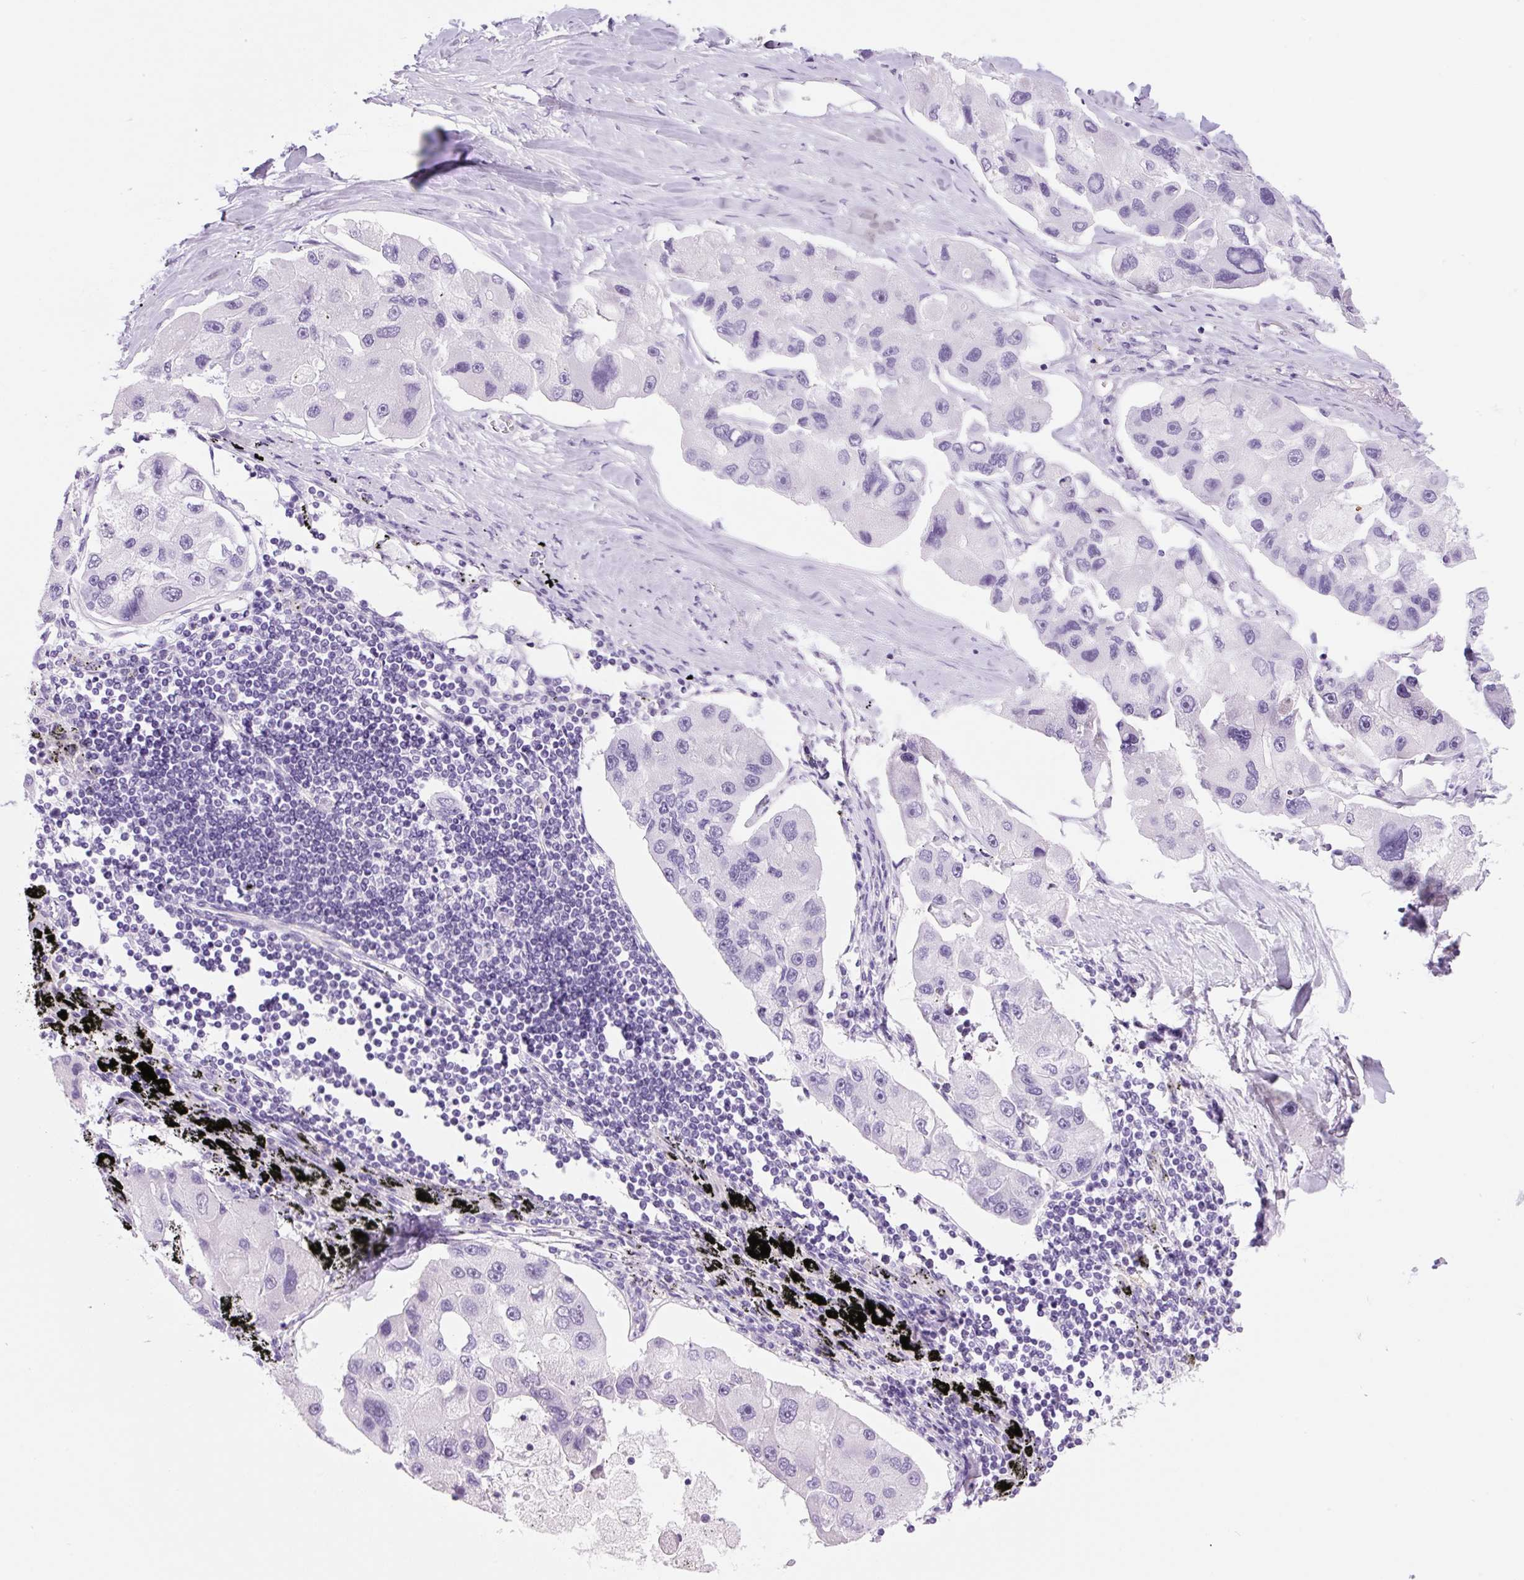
{"staining": {"intensity": "negative", "quantity": "none", "location": "none"}, "tissue": "lung cancer", "cell_type": "Tumor cells", "image_type": "cancer", "snomed": [{"axis": "morphology", "description": "Adenocarcinoma, NOS"}, {"axis": "topography", "description": "Lung"}], "caption": "This is an immunohistochemistry histopathology image of lung adenocarcinoma. There is no positivity in tumor cells.", "gene": "PRRT1", "patient": {"sex": "female", "age": 54}}